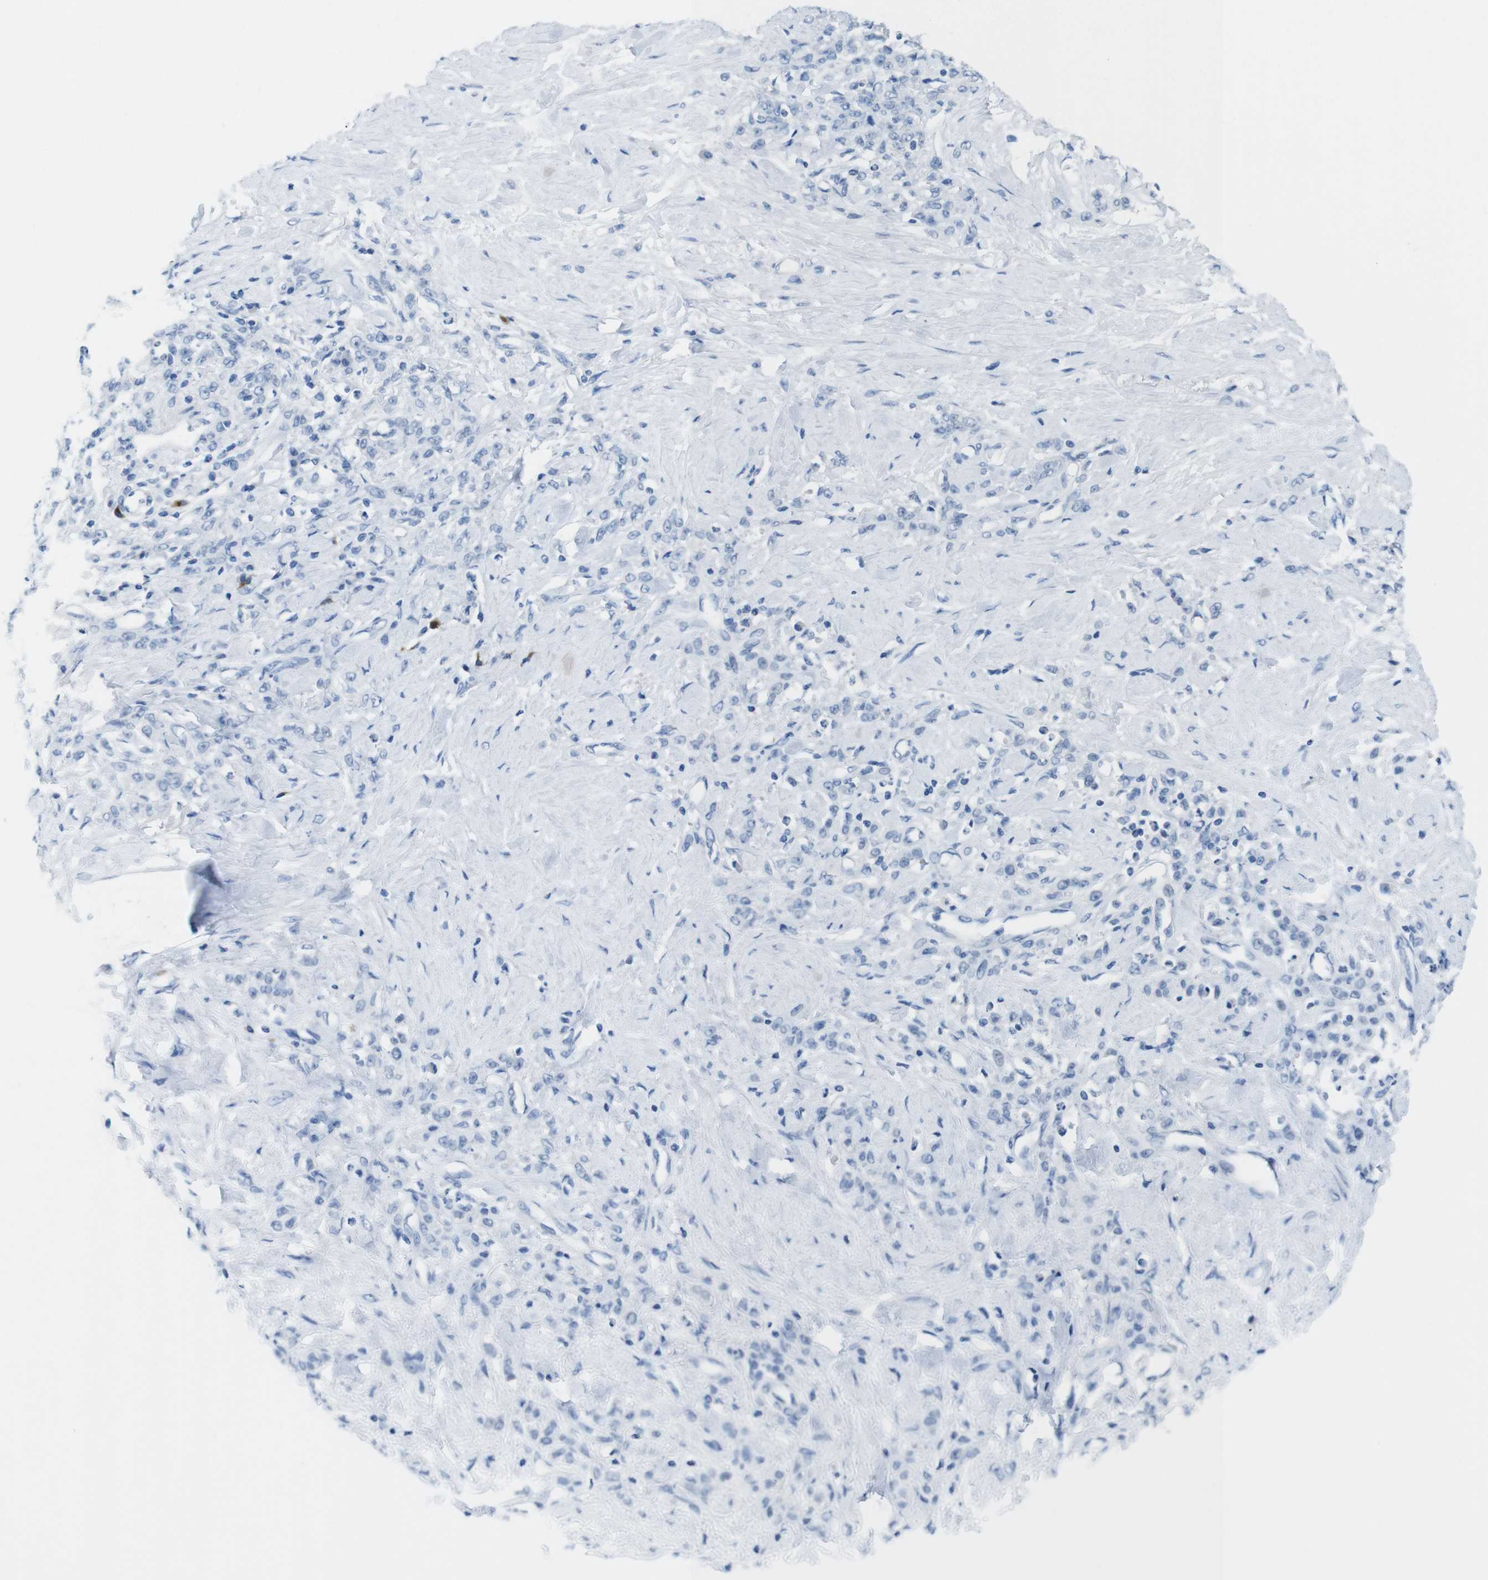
{"staining": {"intensity": "negative", "quantity": "none", "location": "none"}, "tissue": "stomach cancer", "cell_type": "Tumor cells", "image_type": "cancer", "snomed": [{"axis": "morphology", "description": "Adenocarcinoma, NOS"}, {"axis": "topography", "description": "Stomach"}], "caption": "This is an IHC micrograph of human adenocarcinoma (stomach). There is no expression in tumor cells.", "gene": "OPN1SW", "patient": {"sex": "male", "age": 82}}